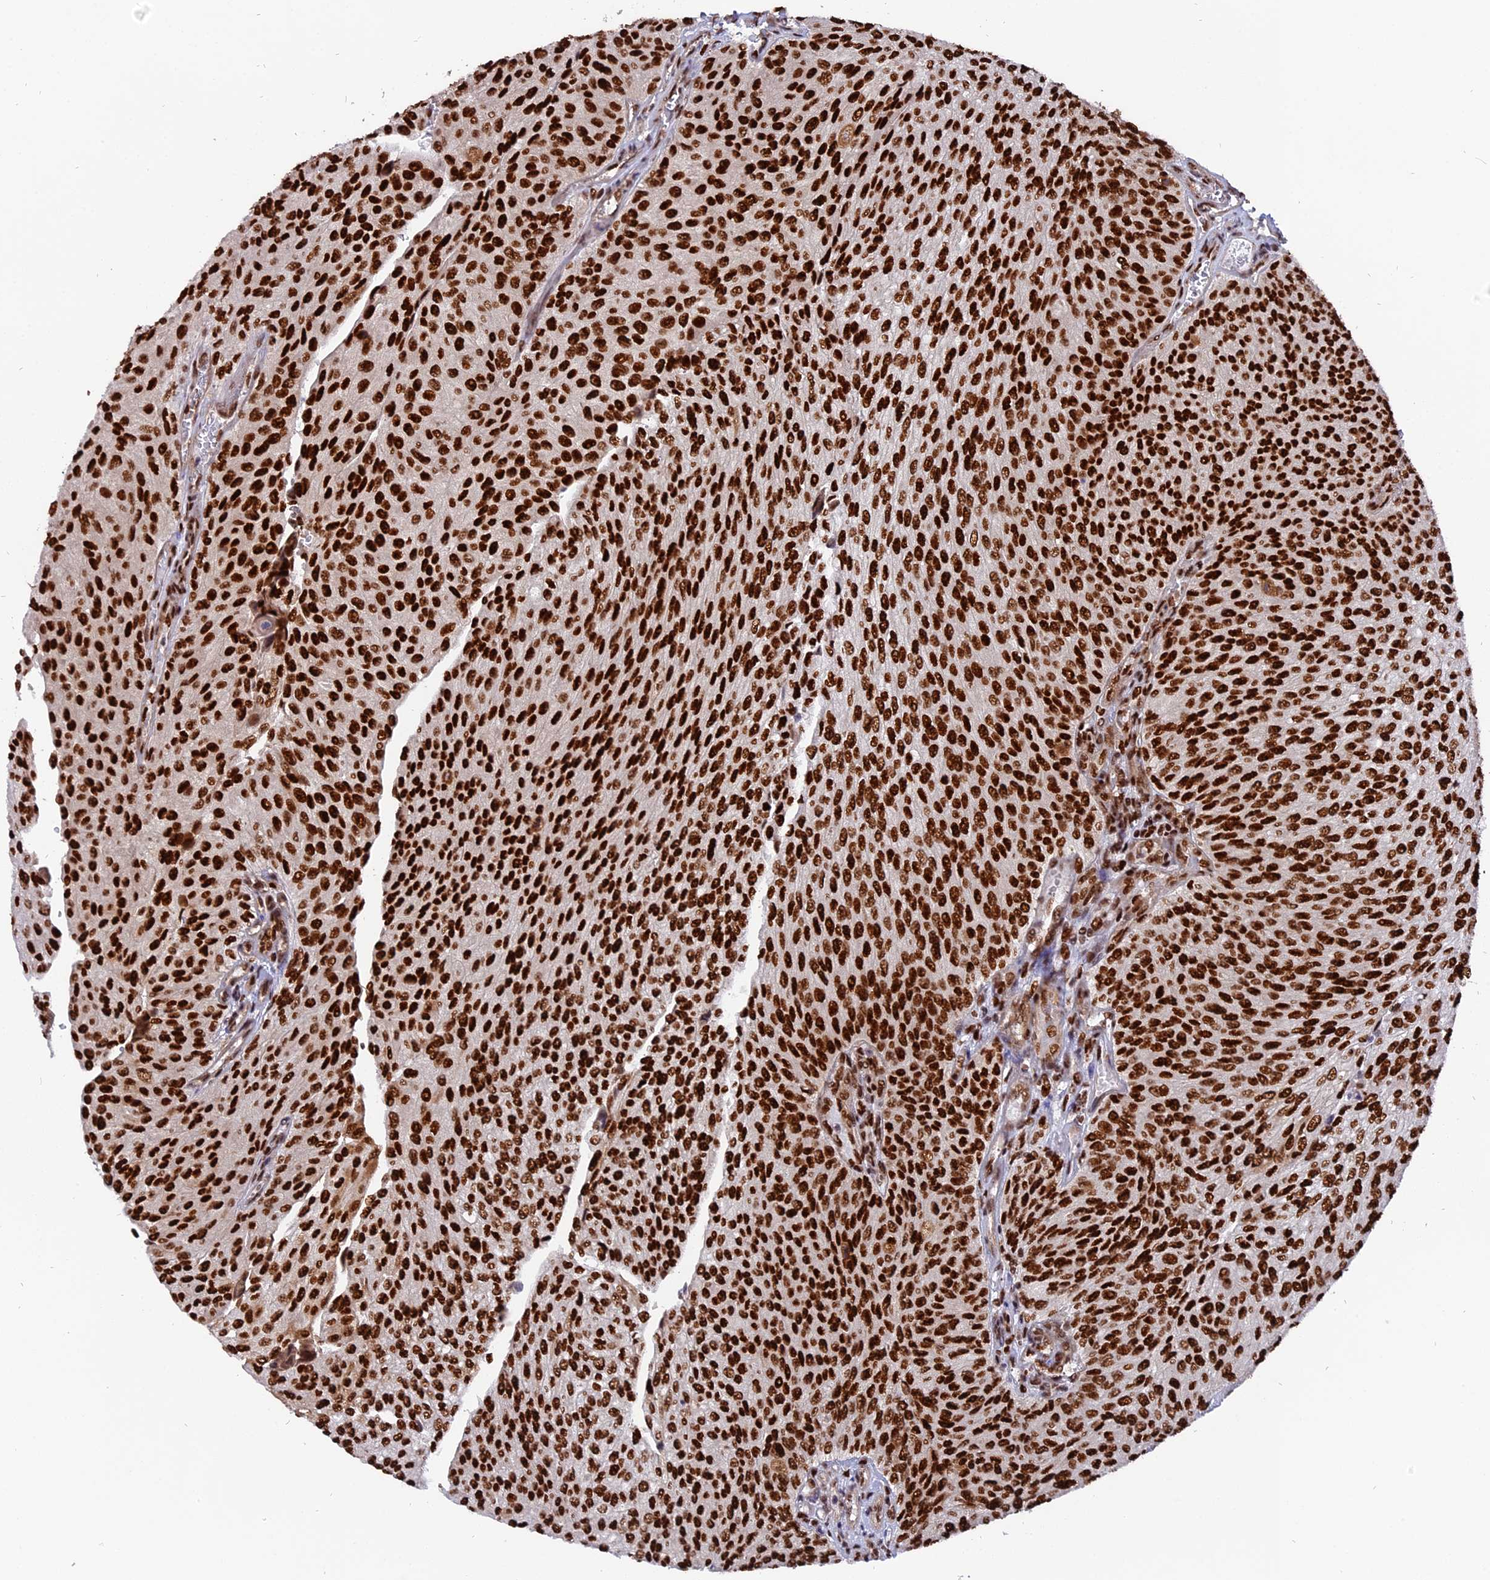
{"staining": {"intensity": "strong", "quantity": ">75%", "location": "nuclear"}, "tissue": "urothelial cancer", "cell_type": "Tumor cells", "image_type": "cancer", "snomed": [{"axis": "morphology", "description": "Urothelial carcinoma, High grade"}, {"axis": "topography", "description": "Urinary bladder"}], "caption": "A brown stain shows strong nuclear expression of a protein in urothelial carcinoma (high-grade) tumor cells.", "gene": "RAMAC", "patient": {"sex": "female", "age": 79}}